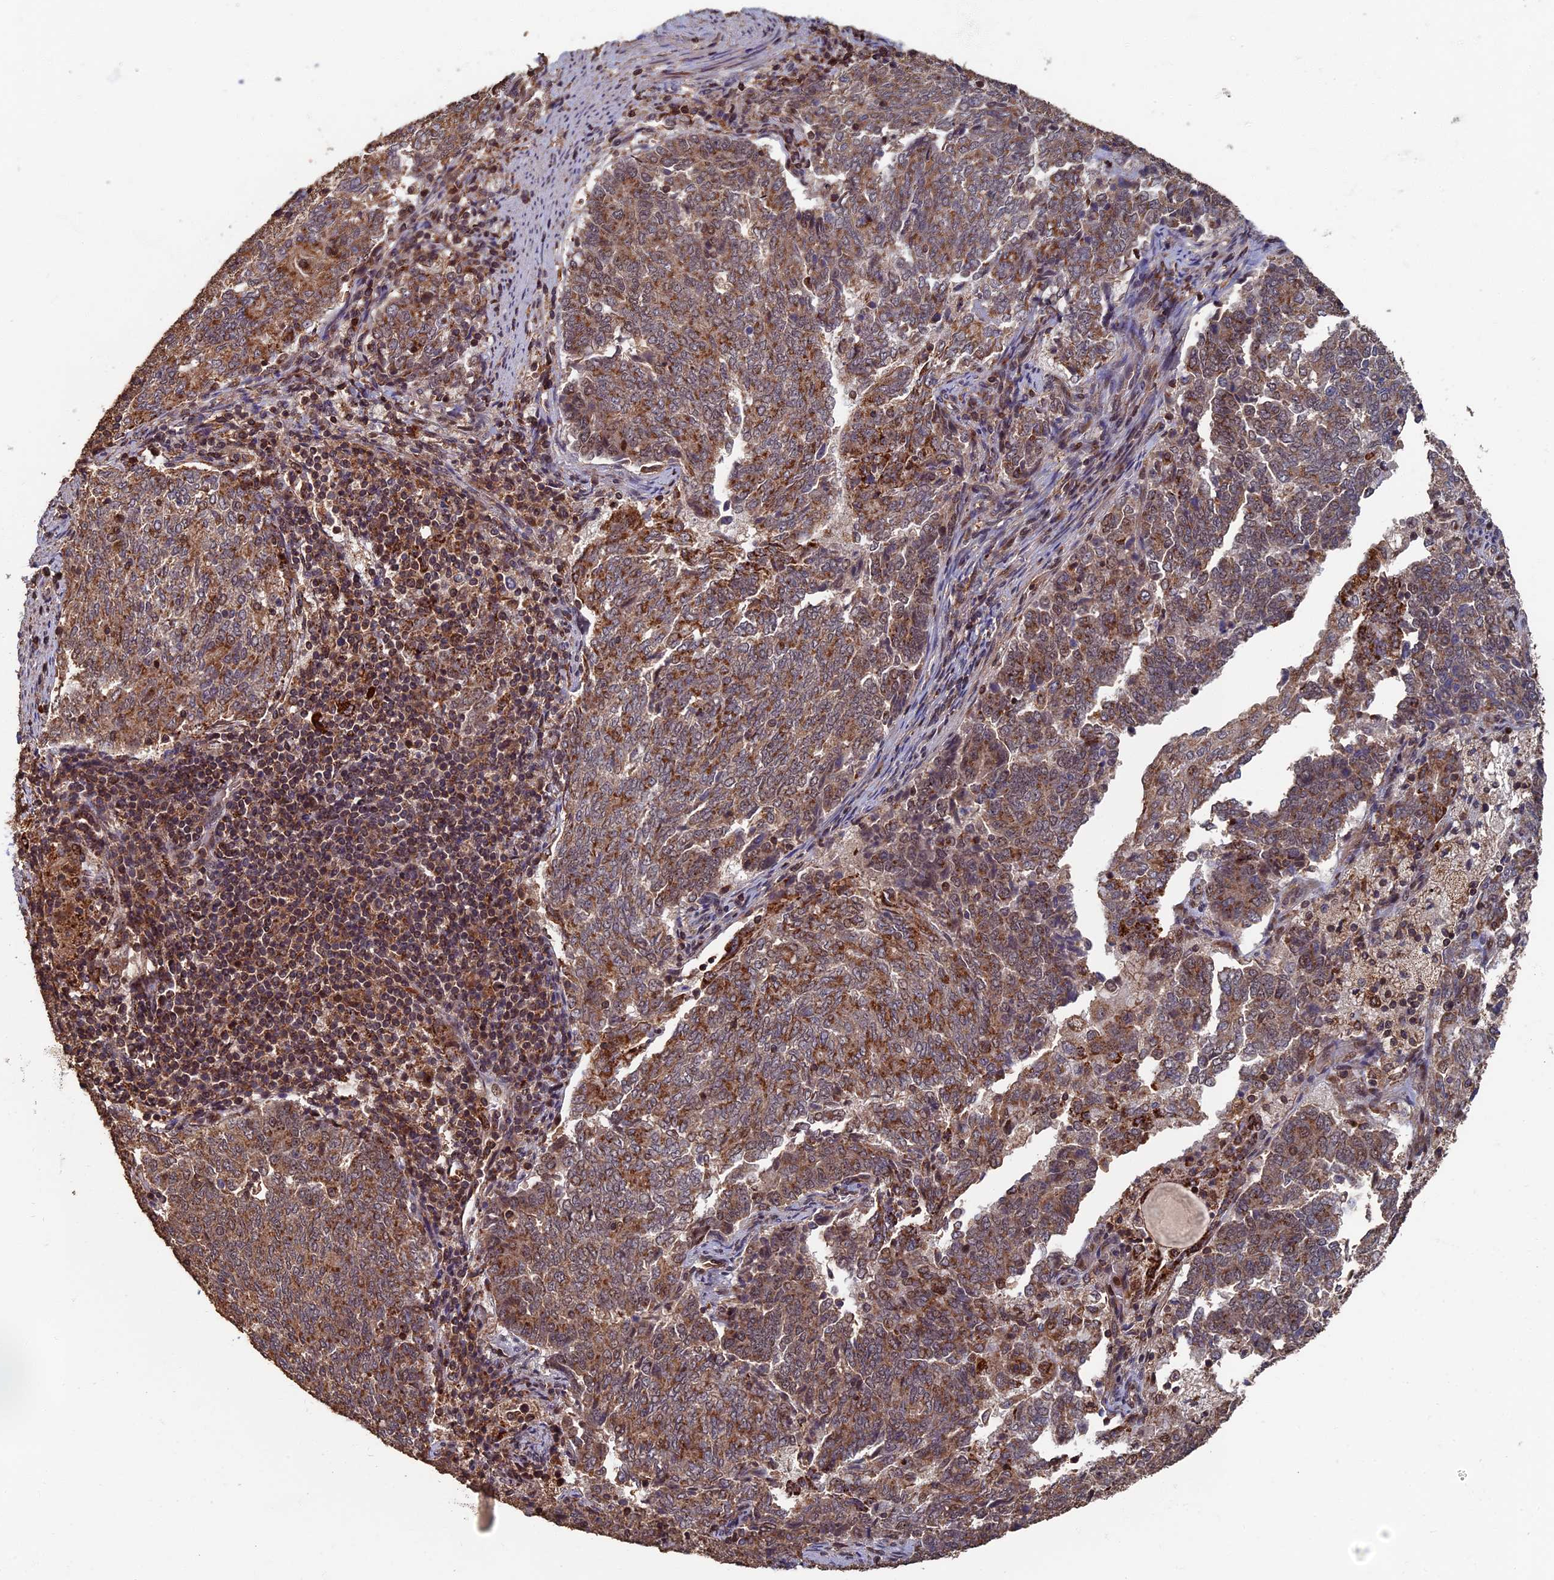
{"staining": {"intensity": "moderate", "quantity": ">75%", "location": "cytoplasmic/membranous"}, "tissue": "endometrial cancer", "cell_type": "Tumor cells", "image_type": "cancer", "snomed": [{"axis": "morphology", "description": "Adenocarcinoma, NOS"}, {"axis": "topography", "description": "Endometrium"}], "caption": "Immunohistochemistry histopathology image of endometrial cancer stained for a protein (brown), which shows medium levels of moderate cytoplasmic/membranous positivity in approximately >75% of tumor cells.", "gene": "RASGRF1", "patient": {"sex": "female", "age": 80}}